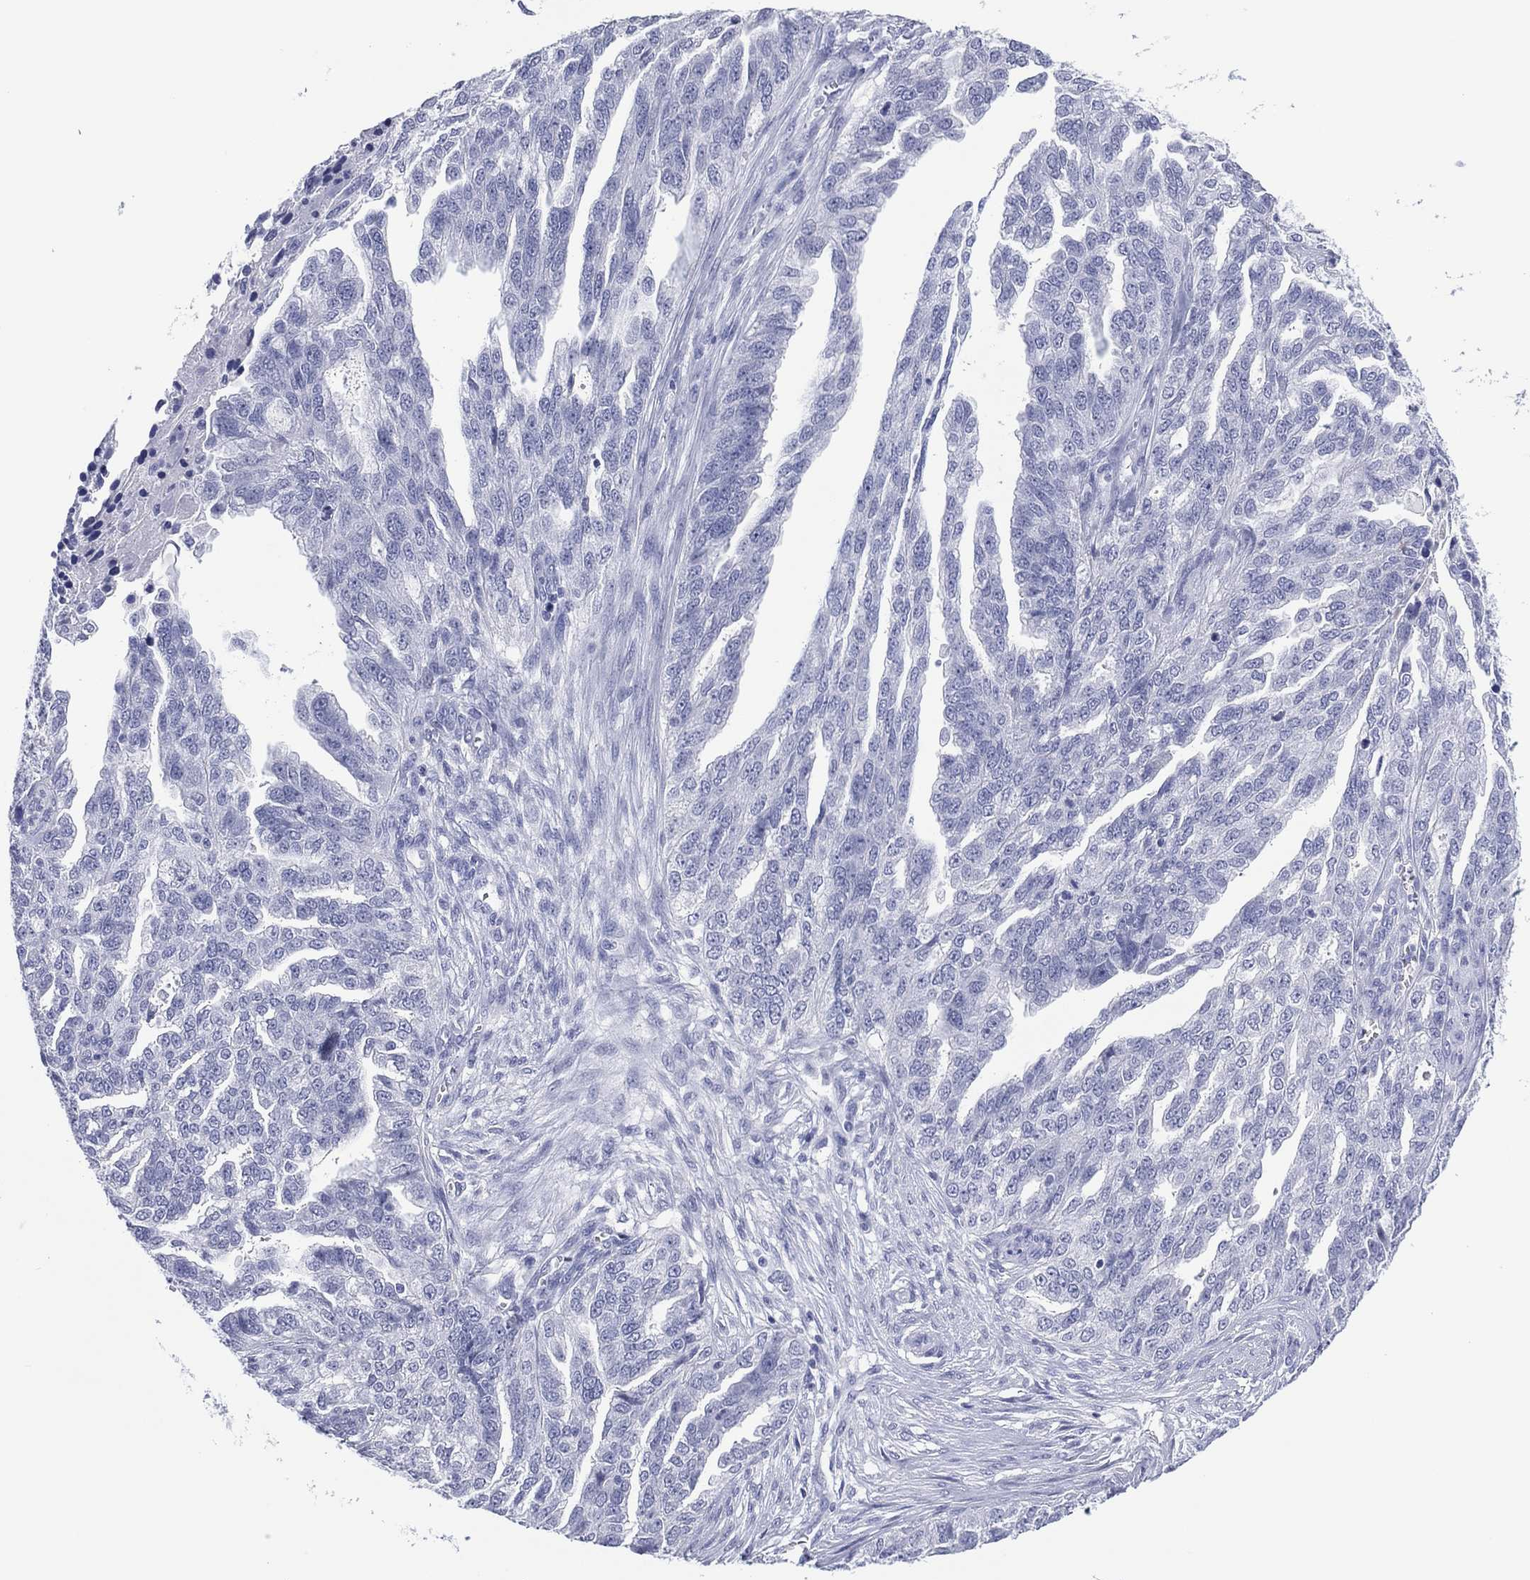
{"staining": {"intensity": "negative", "quantity": "none", "location": "none"}, "tissue": "ovarian cancer", "cell_type": "Tumor cells", "image_type": "cancer", "snomed": [{"axis": "morphology", "description": "Cystadenocarcinoma, serous, NOS"}, {"axis": "topography", "description": "Ovary"}], "caption": "Immunohistochemical staining of human ovarian cancer displays no significant staining in tumor cells.", "gene": "UTF1", "patient": {"sex": "female", "age": 51}}